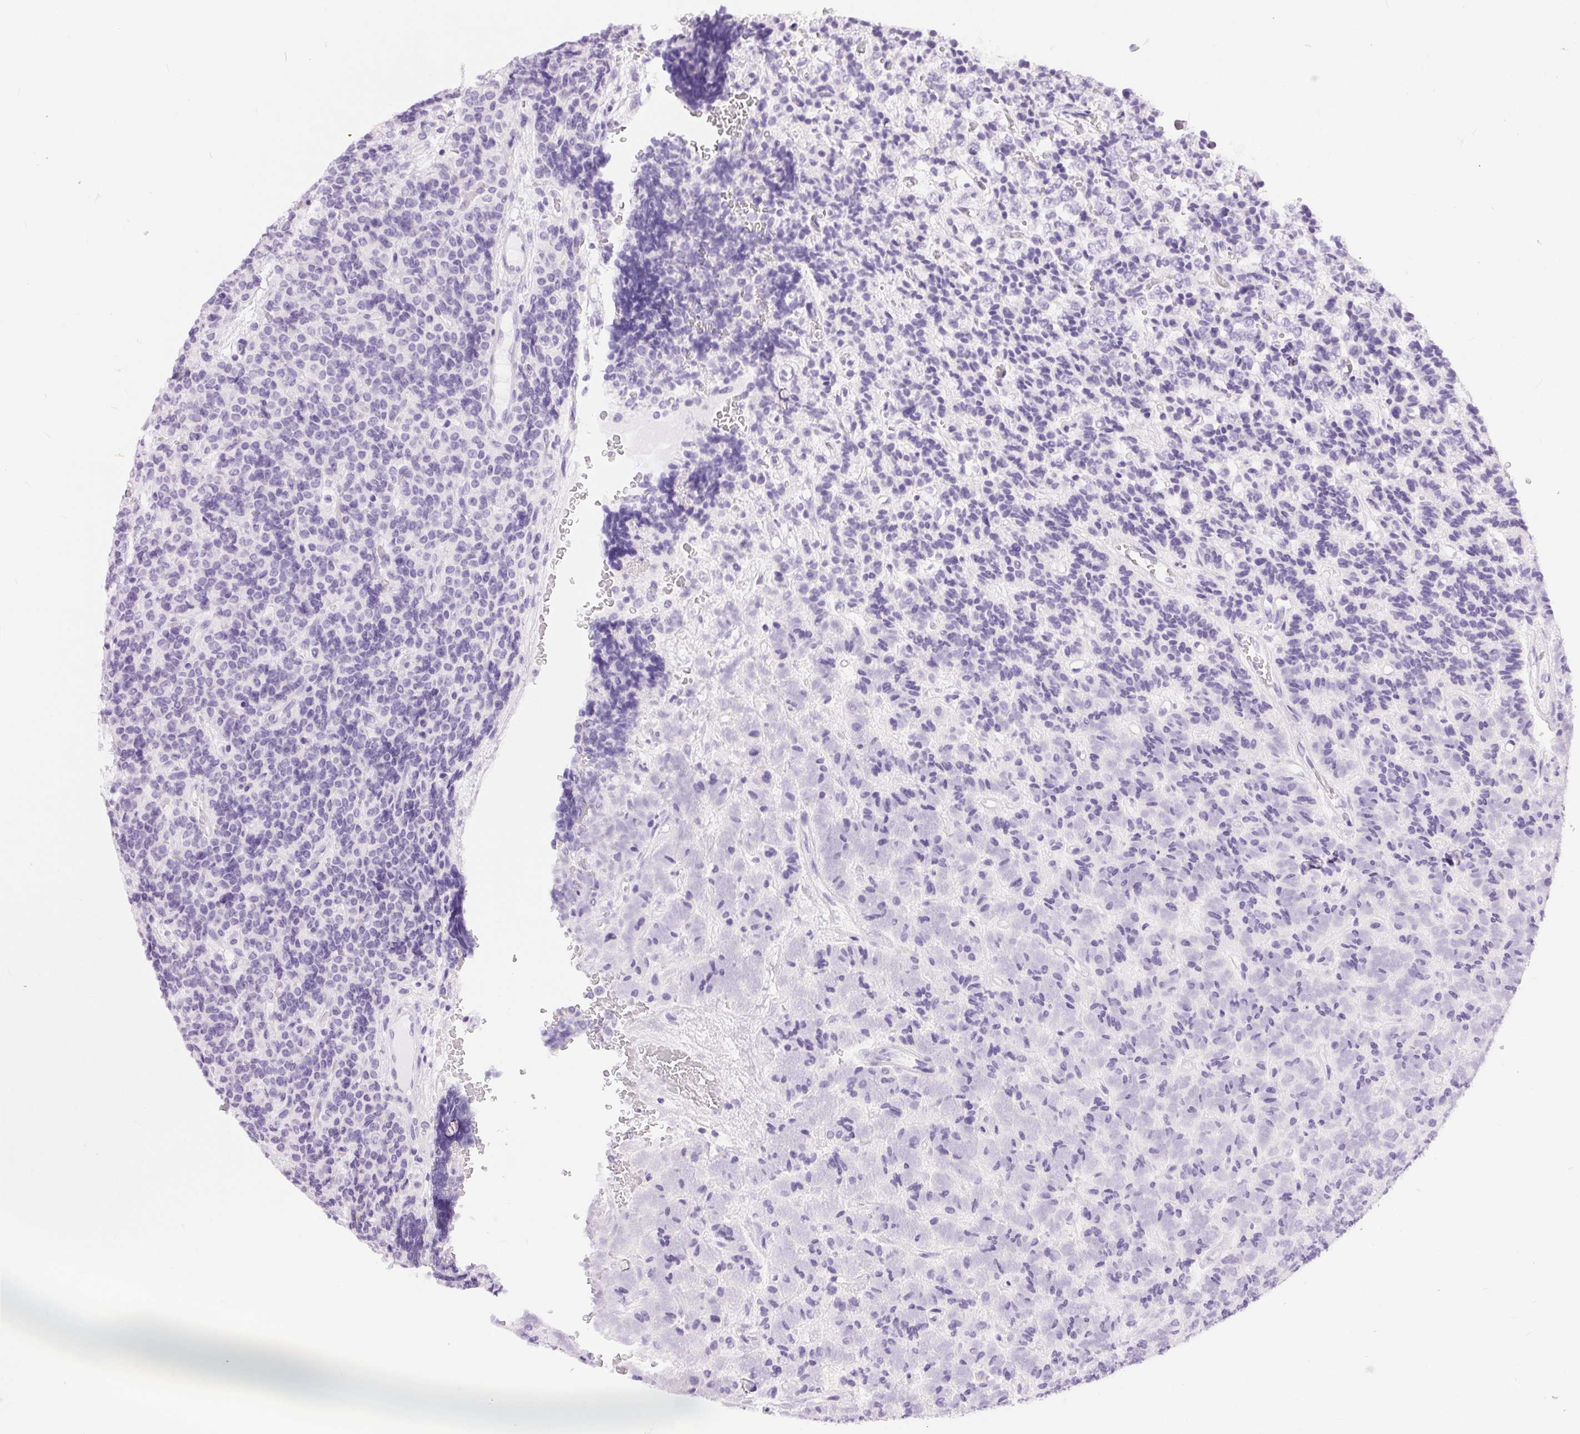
{"staining": {"intensity": "negative", "quantity": "none", "location": "none"}, "tissue": "carcinoid", "cell_type": "Tumor cells", "image_type": "cancer", "snomed": [{"axis": "morphology", "description": "Carcinoid, malignant, NOS"}, {"axis": "topography", "description": "Pancreas"}], "caption": "IHC image of neoplastic tissue: human carcinoid (malignant) stained with DAB exhibits no significant protein expression in tumor cells.", "gene": "XDH", "patient": {"sex": "male", "age": 36}}